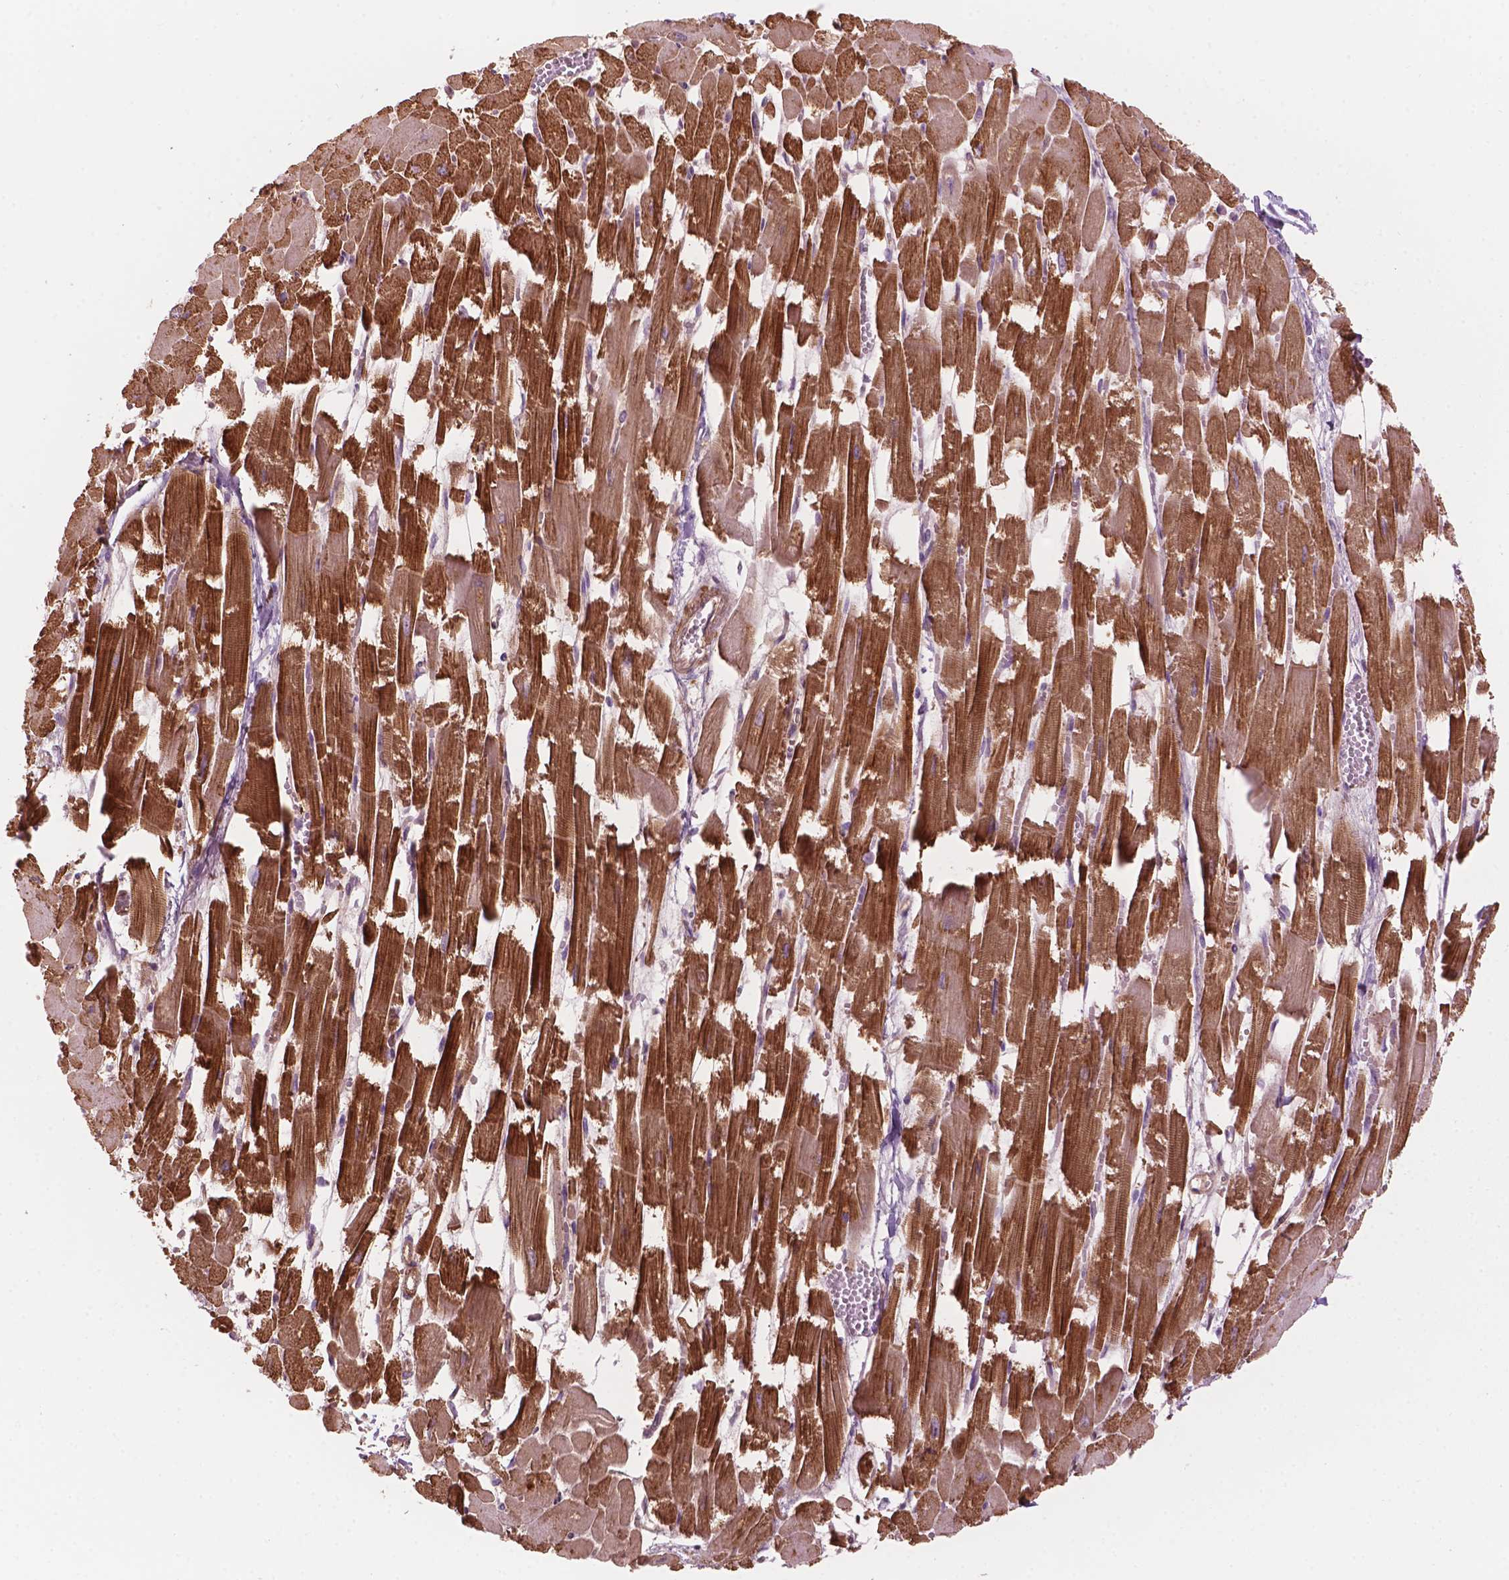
{"staining": {"intensity": "strong", "quantity": "25%-75%", "location": "cytoplasmic/membranous"}, "tissue": "heart muscle", "cell_type": "Cardiomyocytes", "image_type": "normal", "snomed": [{"axis": "morphology", "description": "Normal tissue, NOS"}, {"axis": "topography", "description": "Heart"}], "caption": "This micrograph shows IHC staining of benign heart muscle, with high strong cytoplasmic/membranous staining in approximately 25%-75% of cardiomyocytes.", "gene": "SURF4", "patient": {"sex": "female", "age": 52}}